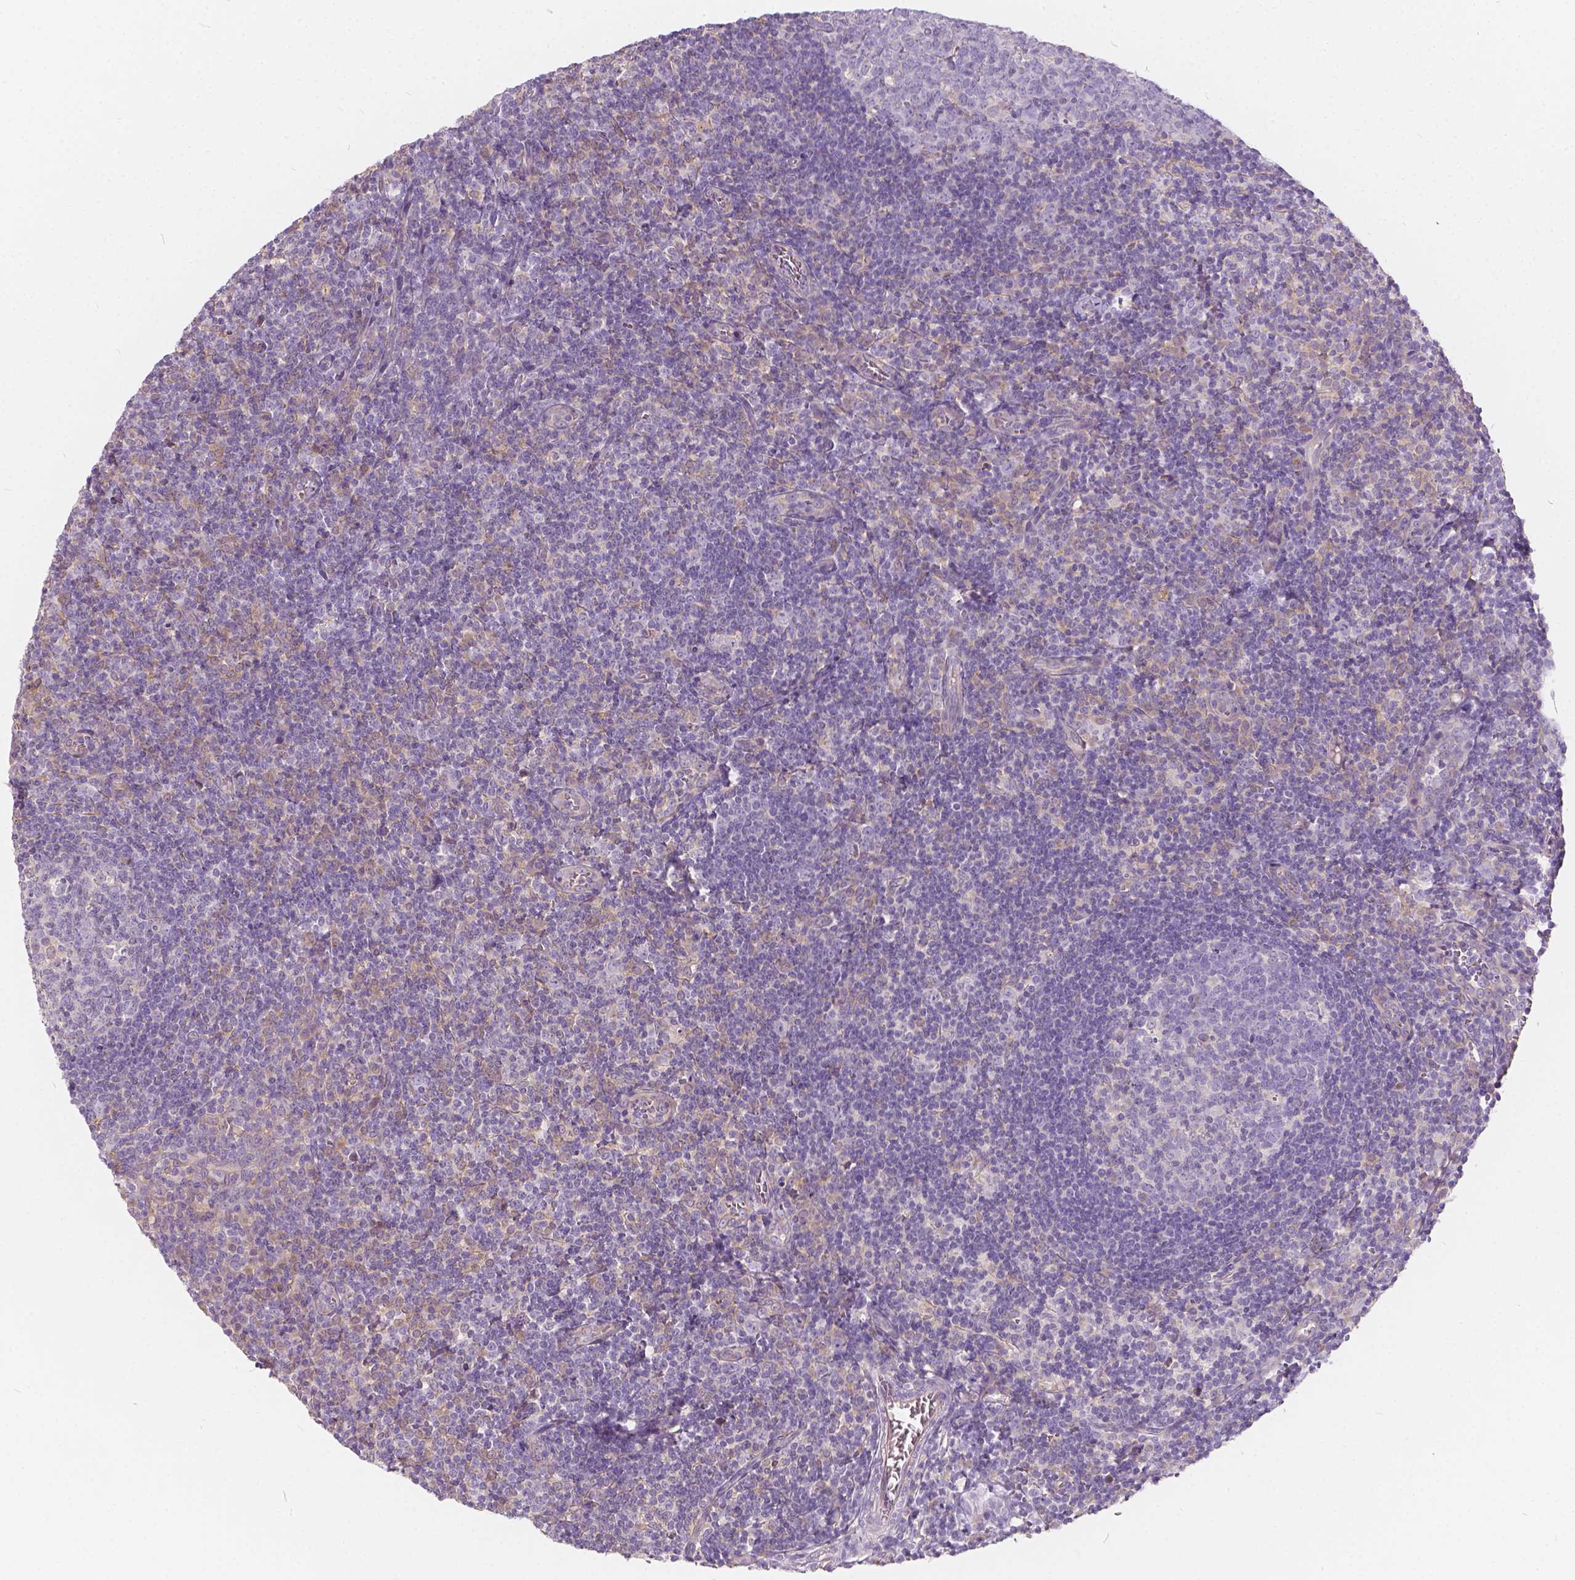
{"staining": {"intensity": "negative", "quantity": "none", "location": "none"}, "tissue": "lymph node", "cell_type": "Germinal center cells", "image_type": "normal", "snomed": [{"axis": "morphology", "description": "Normal tissue, NOS"}, {"axis": "topography", "description": "Lymph node"}], "caption": "There is no significant staining in germinal center cells of lymph node. (DAB immunohistochemistry (IHC), high magnification).", "gene": "KIAA0513", "patient": {"sex": "female", "age": 21}}